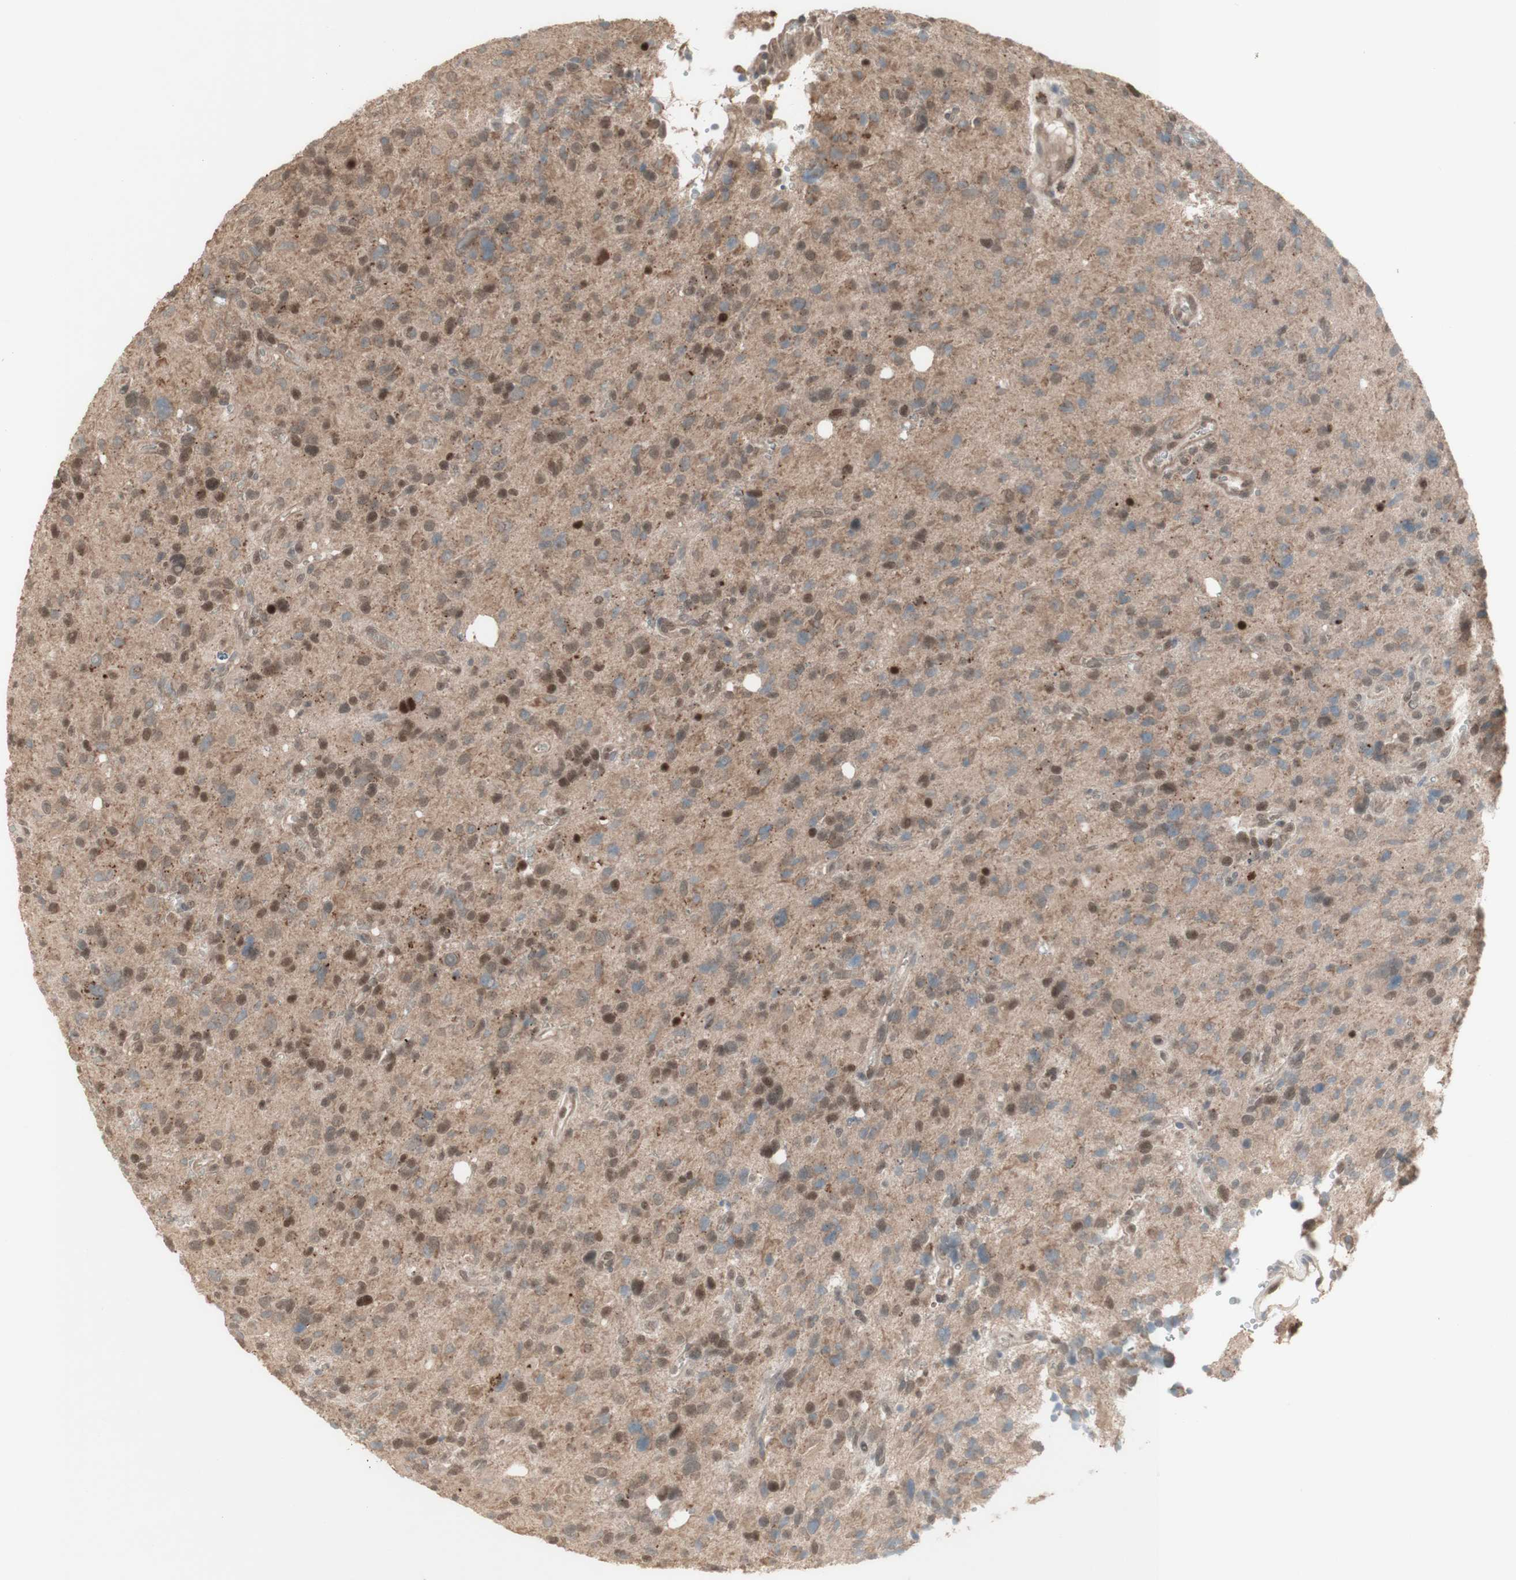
{"staining": {"intensity": "weak", "quantity": "25%-75%", "location": "nuclear"}, "tissue": "glioma", "cell_type": "Tumor cells", "image_type": "cancer", "snomed": [{"axis": "morphology", "description": "Glioma, malignant, High grade"}, {"axis": "topography", "description": "Brain"}], "caption": "Immunohistochemical staining of human glioma exhibits low levels of weak nuclear positivity in about 25%-75% of tumor cells.", "gene": "MSH6", "patient": {"sex": "male", "age": 48}}